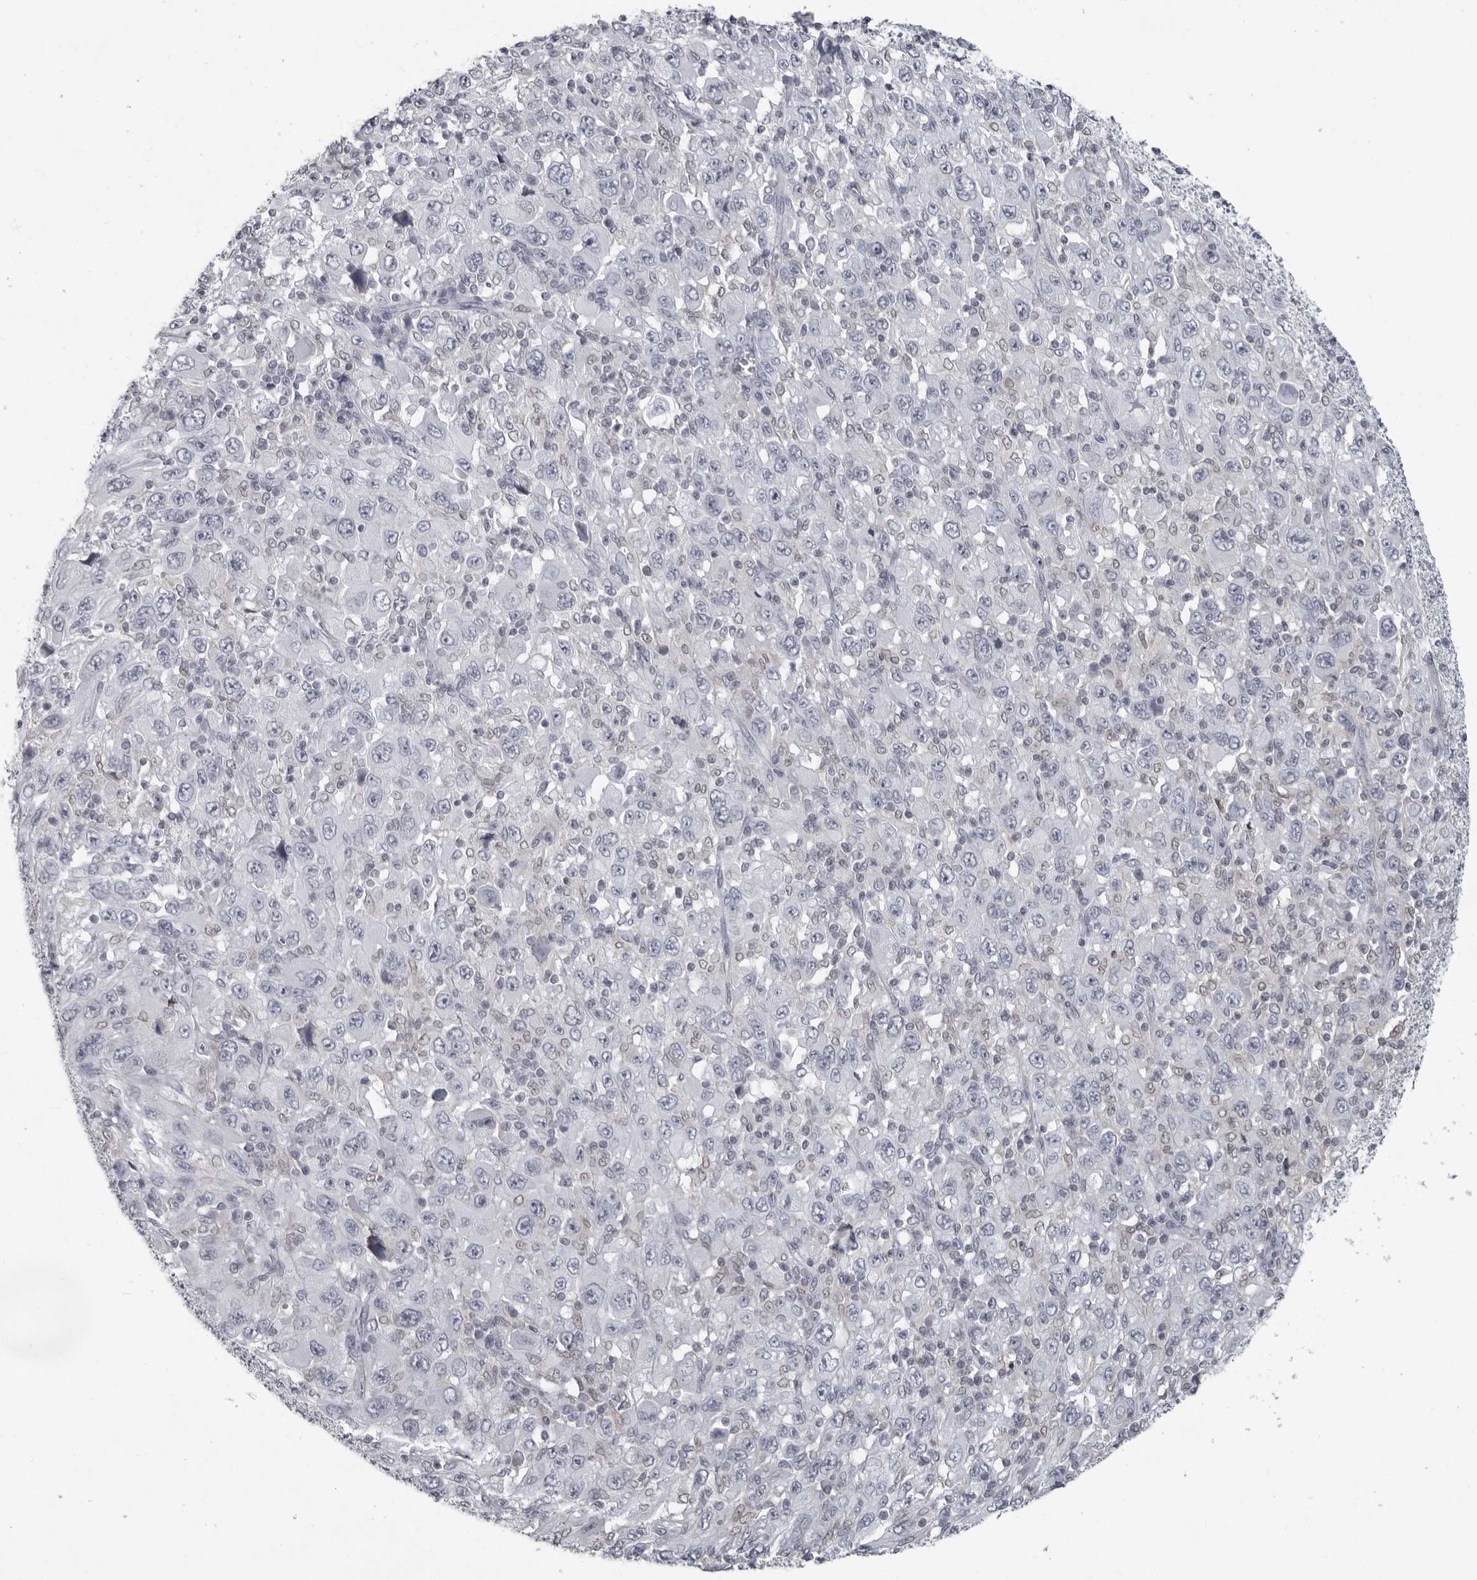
{"staining": {"intensity": "negative", "quantity": "none", "location": "none"}, "tissue": "melanoma", "cell_type": "Tumor cells", "image_type": "cancer", "snomed": [{"axis": "morphology", "description": "Malignant melanoma, Metastatic site"}, {"axis": "topography", "description": "Skin"}], "caption": "Malignant melanoma (metastatic site) stained for a protein using immunohistochemistry displays no staining tumor cells.", "gene": "LZIC", "patient": {"sex": "female", "age": 56}}